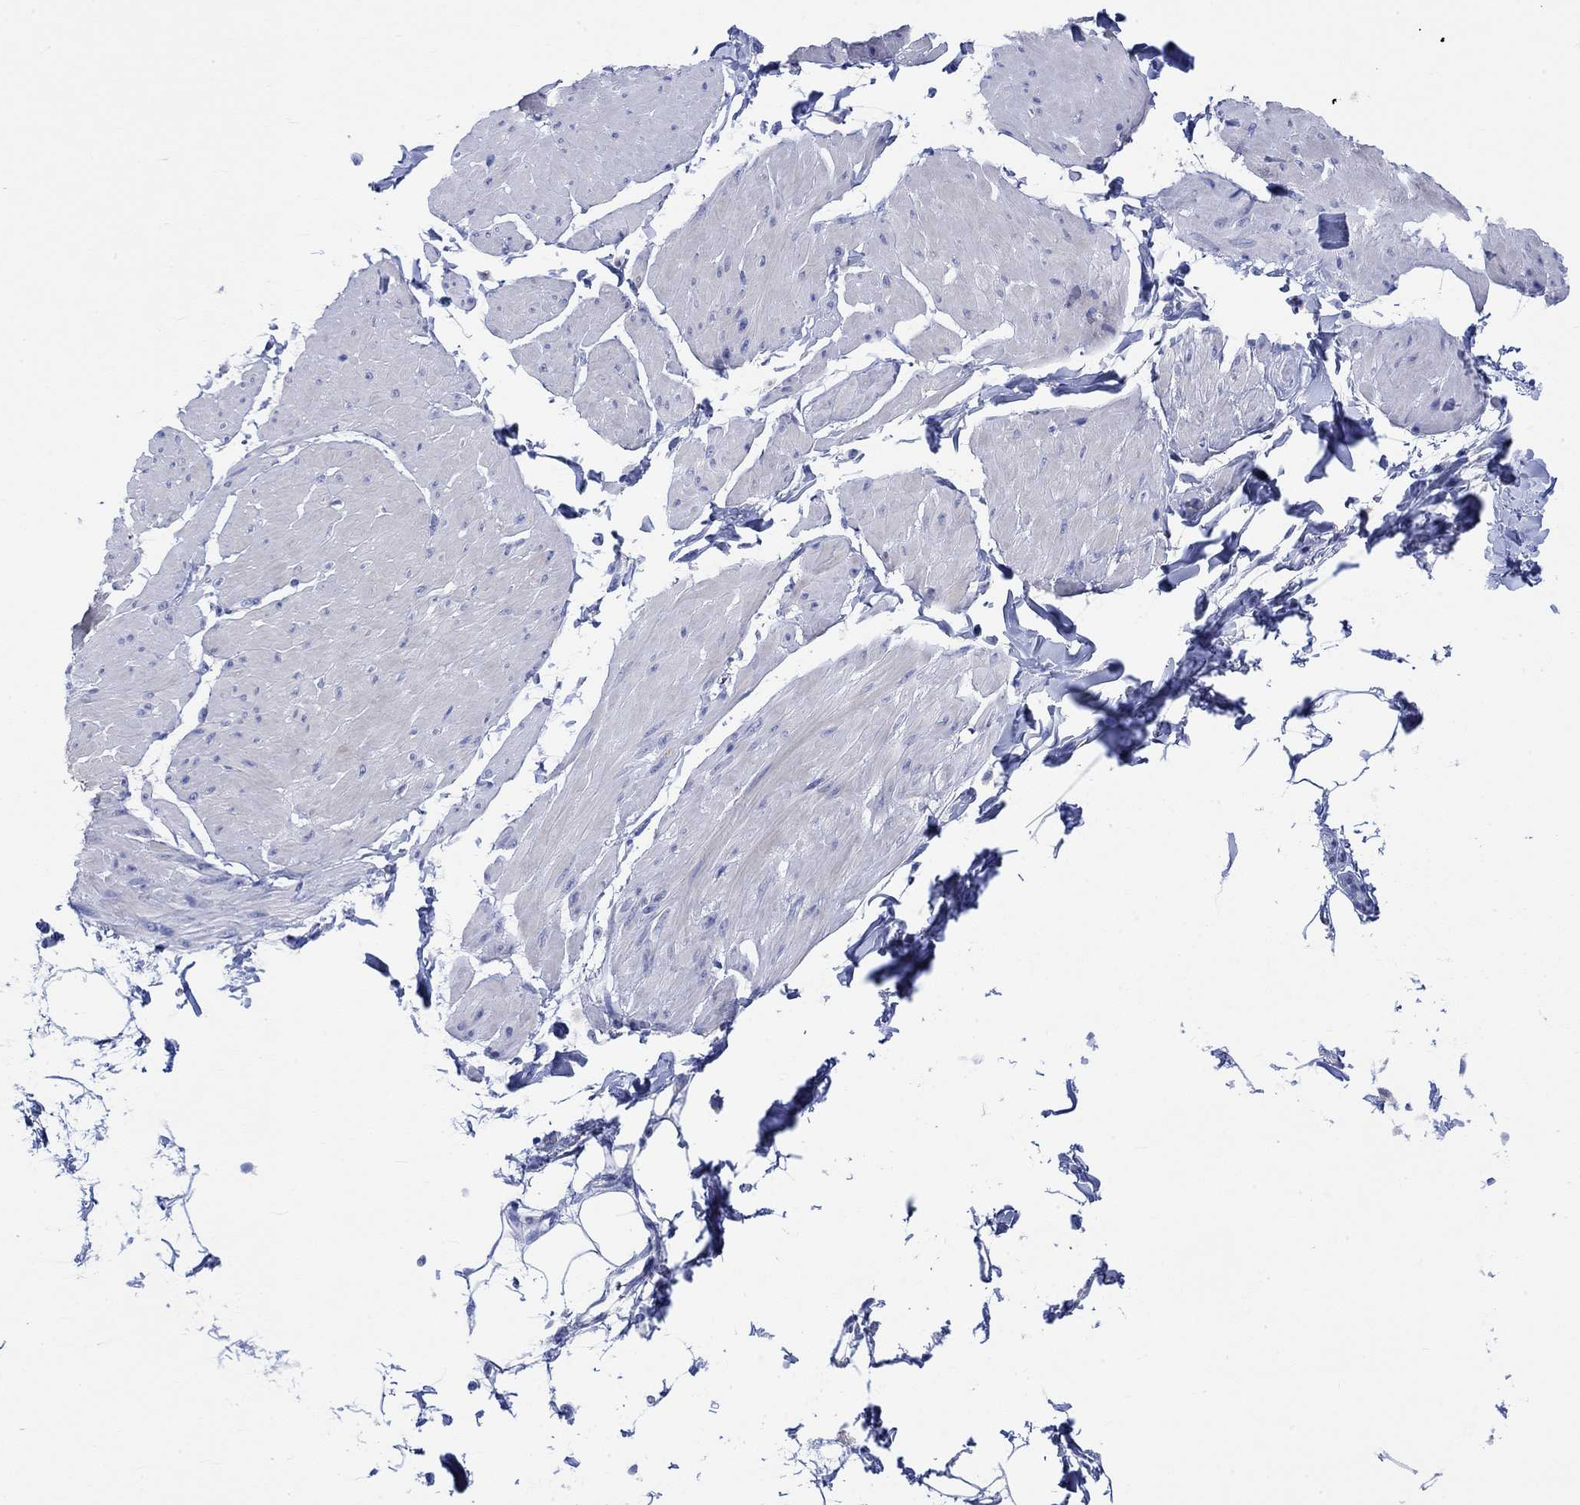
{"staining": {"intensity": "negative", "quantity": "none", "location": "none"}, "tissue": "smooth muscle", "cell_type": "Smooth muscle cells", "image_type": "normal", "snomed": [{"axis": "morphology", "description": "Normal tissue, NOS"}, {"axis": "topography", "description": "Adipose tissue"}, {"axis": "topography", "description": "Smooth muscle"}, {"axis": "topography", "description": "Peripheral nerve tissue"}], "caption": "Immunohistochemical staining of benign smooth muscle exhibits no significant expression in smooth muscle cells. (IHC, brightfield microscopy, high magnification).", "gene": "REEP6", "patient": {"sex": "male", "age": 83}}